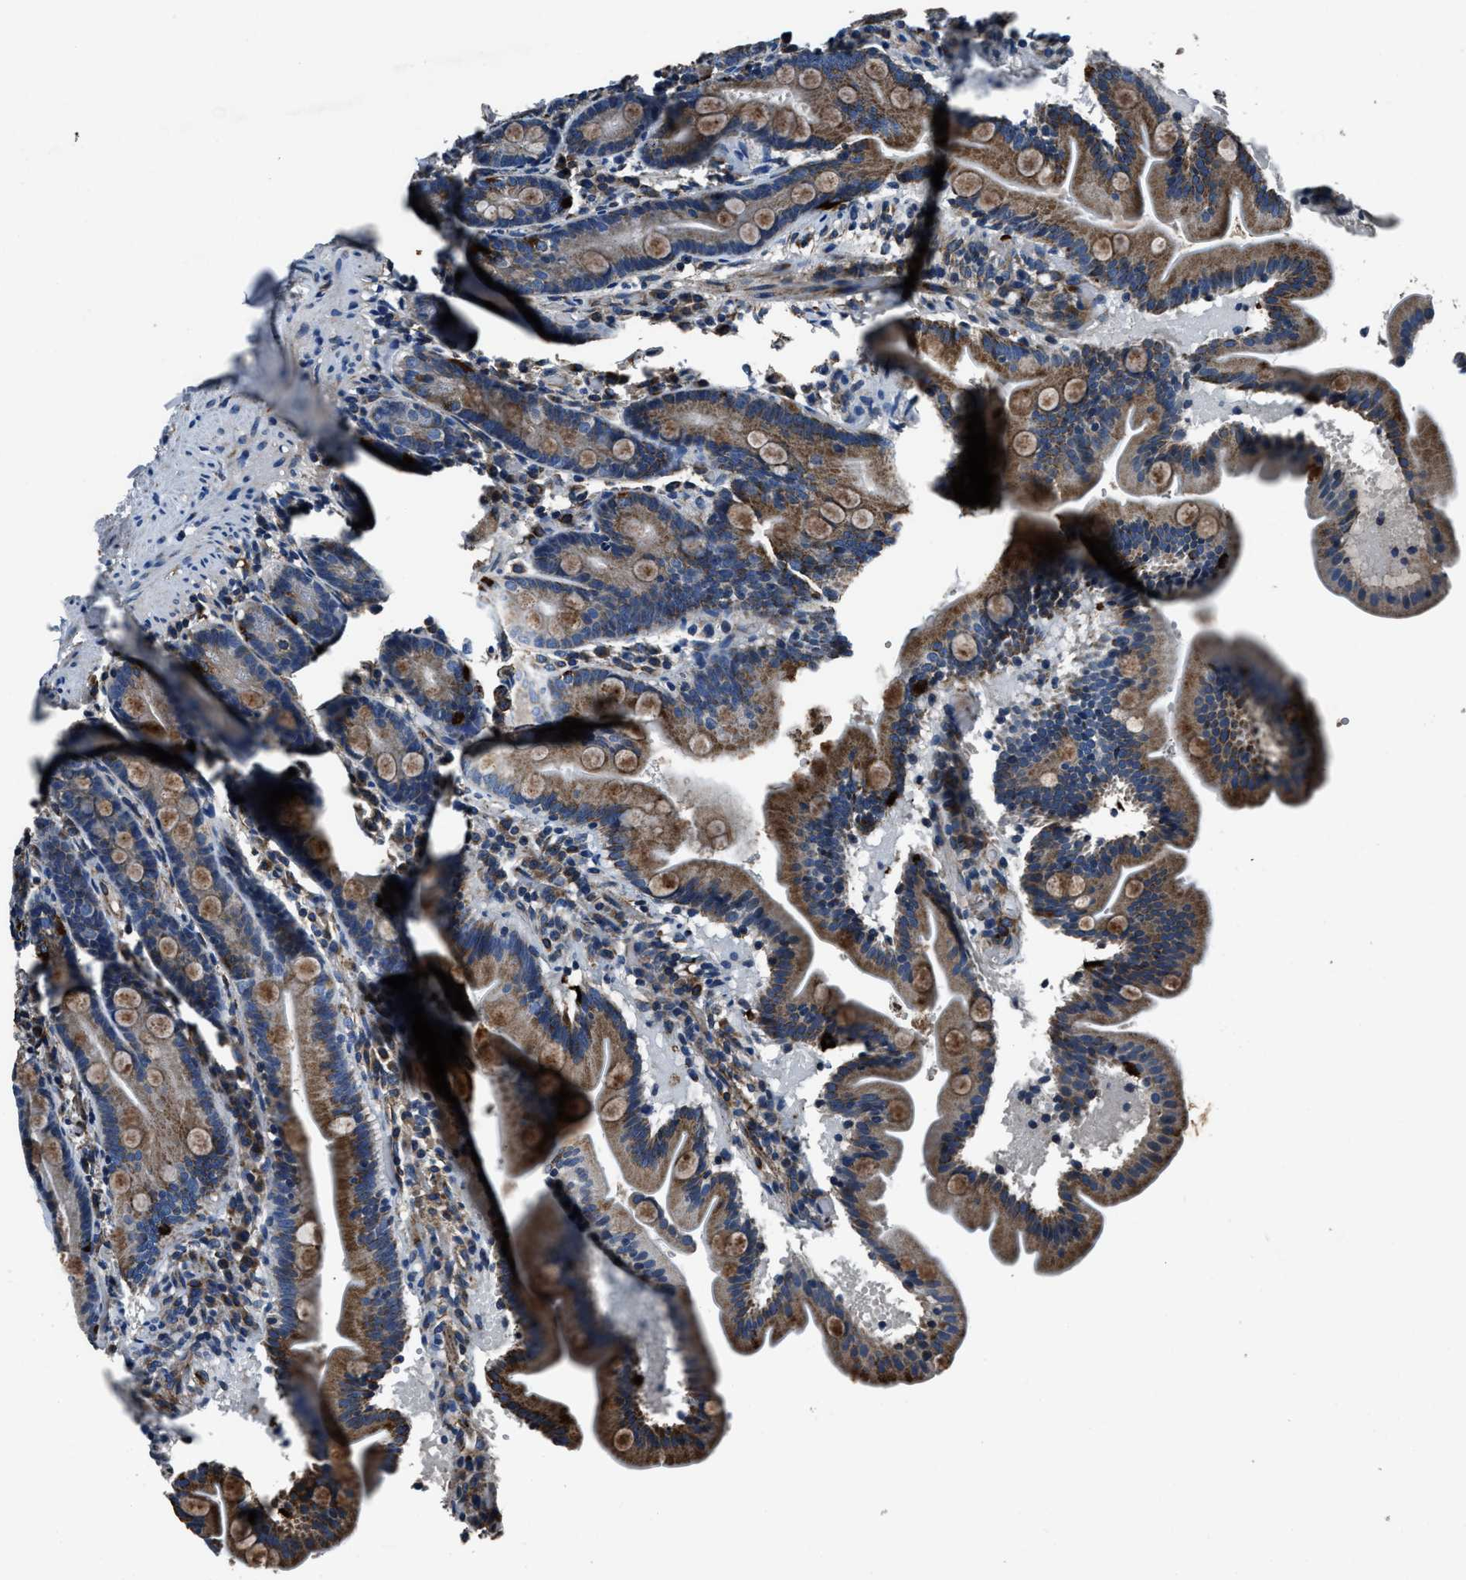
{"staining": {"intensity": "moderate", "quantity": "25%-75%", "location": "cytoplasmic/membranous"}, "tissue": "duodenum", "cell_type": "Glandular cells", "image_type": "normal", "snomed": [{"axis": "morphology", "description": "Normal tissue, NOS"}, {"axis": "topography", "description": "Duodenum"}], "caption": "An image of human duodenum stained for a protein shows moderate cytoplasmic/membranous brown staining in glandular cells. Immunohistochemistry (ihc) stains the protein in brown and the nuclei are stained blue.", "gene": "OGDH", "patient": {"sex": "male", "age": 54}}